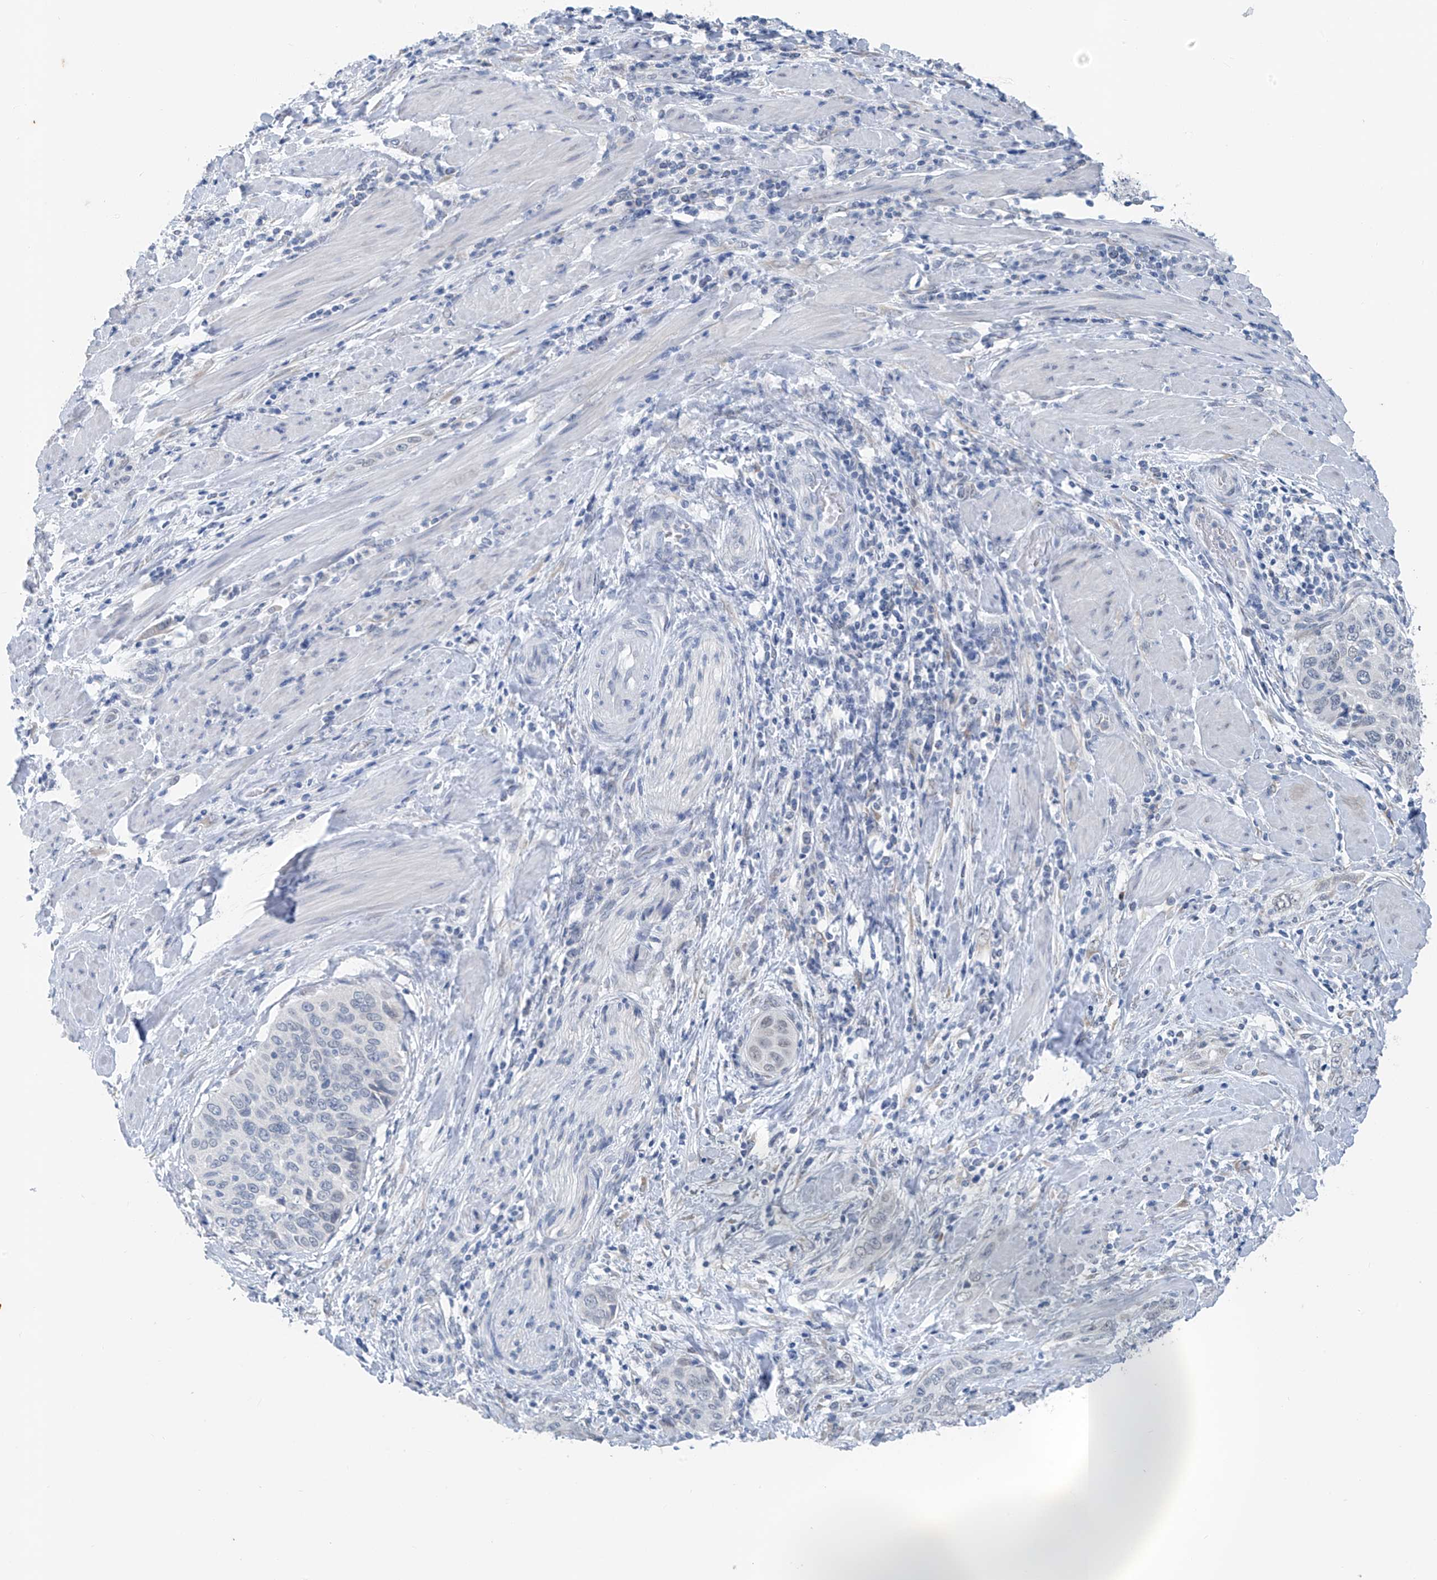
{"staining": {"intensity": "negative", "quantity": "none", "location": "none"}, "tissue": "cervical cancer", "cell_type": "Tumor cells", "image_type": "cancer", "snomed": [{"axis": "morphology", "description": "Squamous cell carcinoma, NOS"}, {"axis": "topography", "description": "Cervix"}], "caption": "Micrograph shows no protein expression in tumor cells of cervical cancer (squamous cell carcinoma) tissue.", "gene": "CYP4V2", "patient": {"sex": "female", "age": 60}}